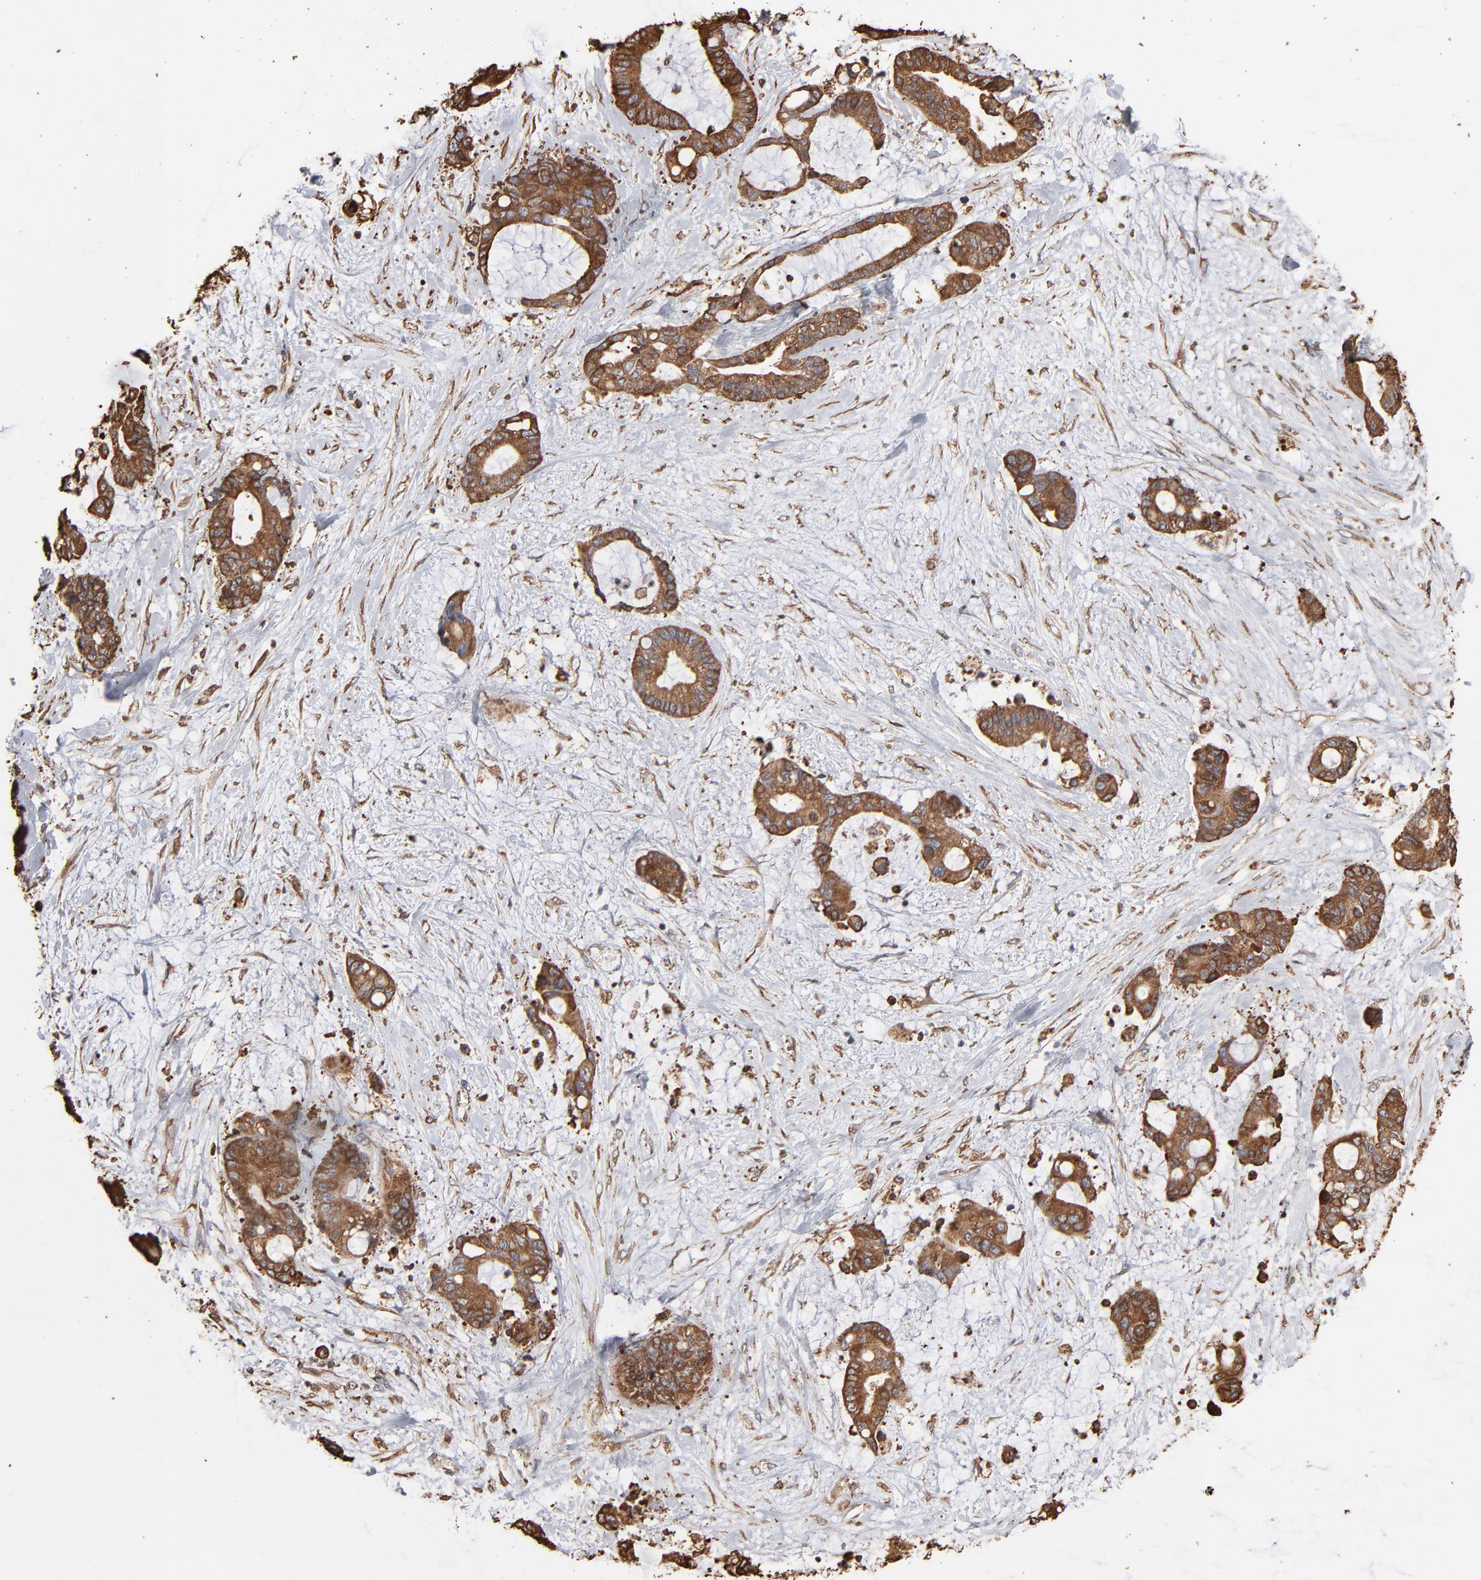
{"staining": {"intensity": "strong", "quantity": ">75%", "location": "cytoplasmic/membranous"}, "tissue": "liver cancer", "cell_type": "Tumor cells", "image_type": "cancer", "snomed": [{"axis": "morphology", "description": "Cholangiocarcinoma"}, {"axis": "topography", "description": "Liver"}], "caption": "A brown stain shows strong cytoplasmic/membranous staining of a protein in liver cancer (cholangiocarcinoma) tumor cells. (DAB (3,3'-diaminobenzidine) = brown stain, brightfield microscopy at high magnification).", "gene": "PDIA3", "patient": {"sex": "female", "age": 73}}